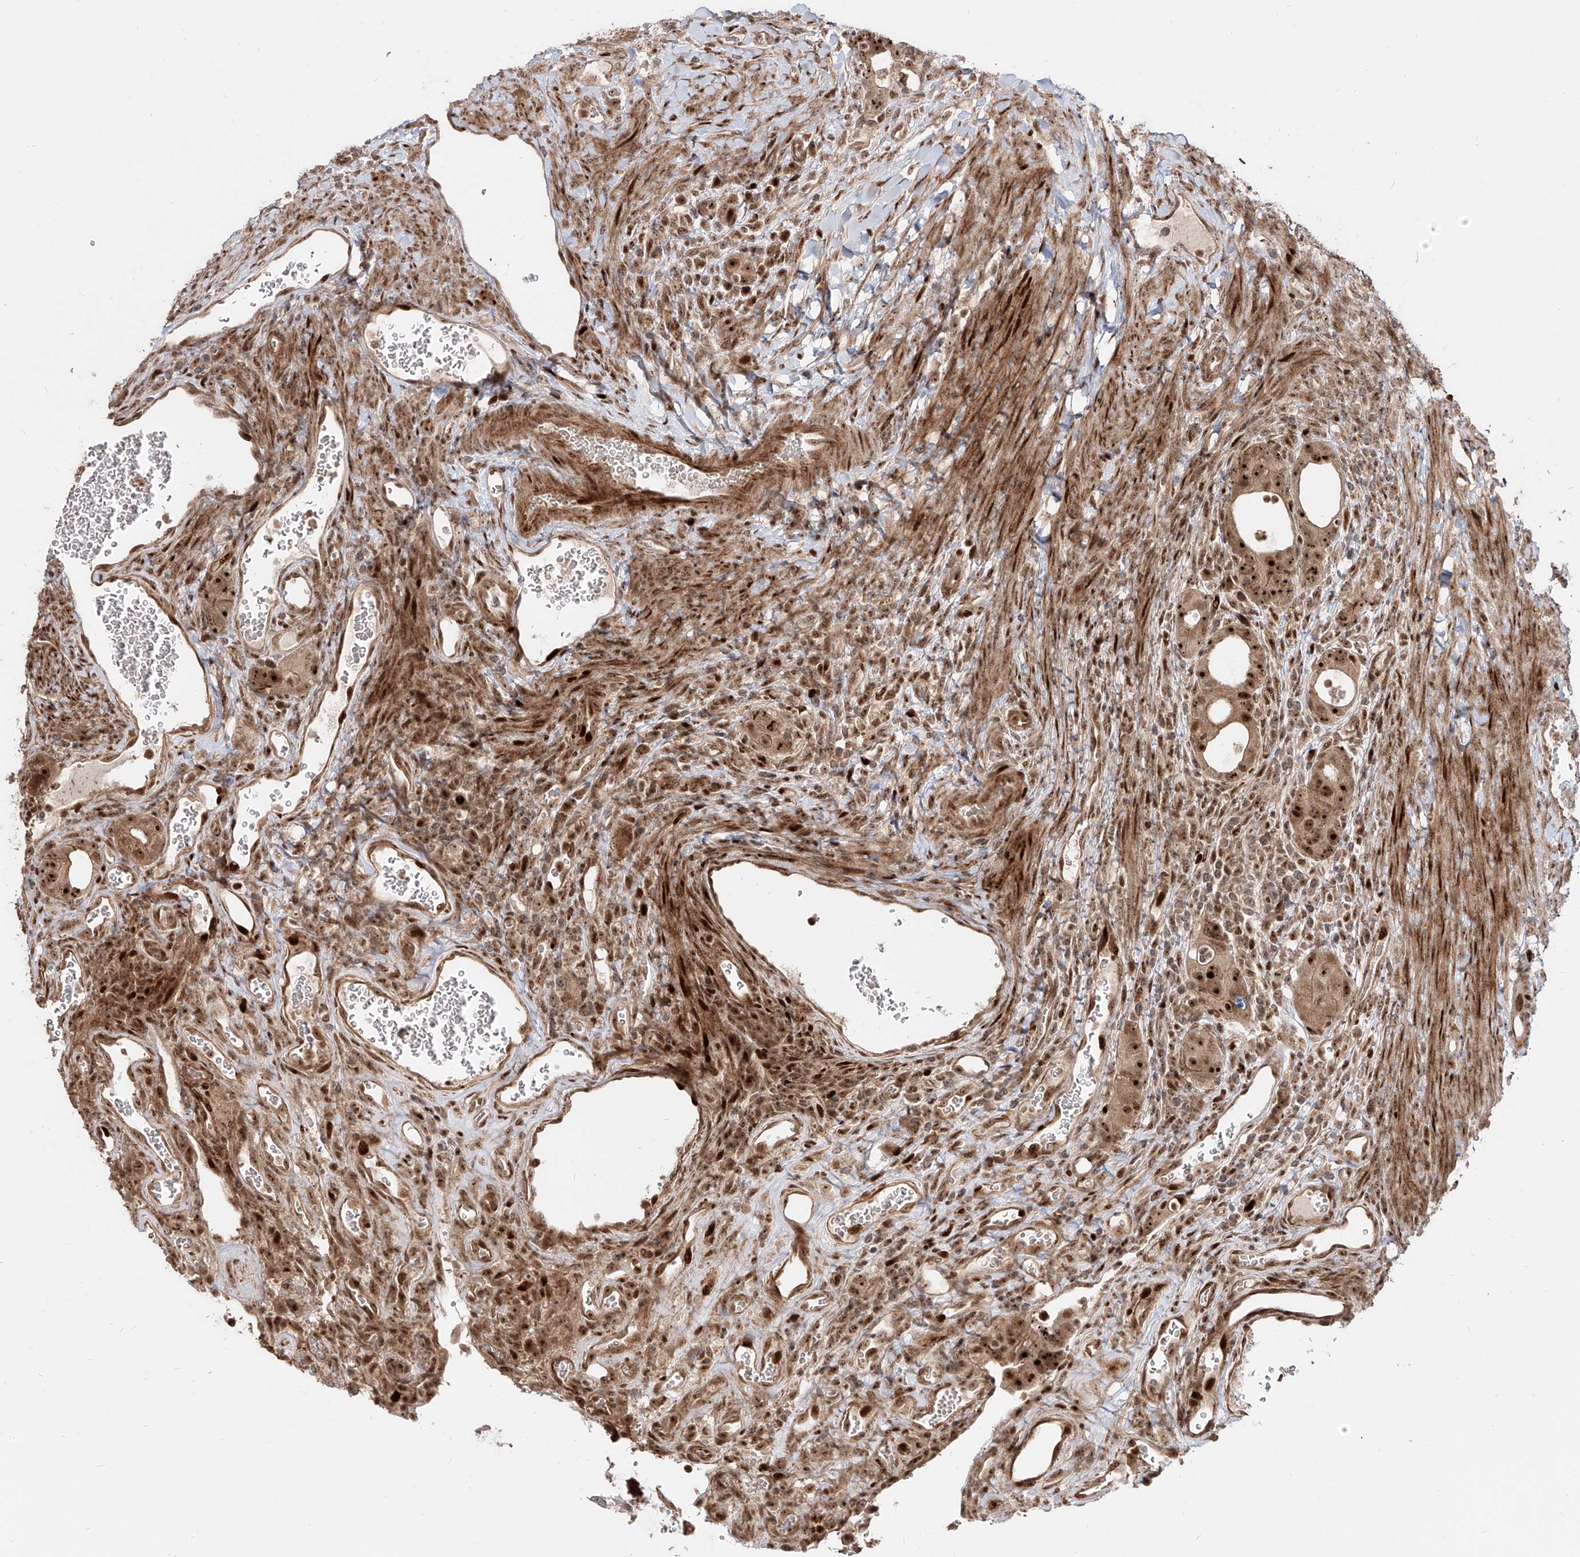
{"staining": {"intensity": "strong", "quantity": ">75%", "location": "cytoplasmic/membranous,nuclear"}, "tissue": "colorectal cancer", "cell_type": "Tumor cells", "image_type": "cancer", "snomed": [{"axis": "morphology", "description": "Adenocarcinoma, NOS"}, {"axis": "topography", "description": "Rectum"}], "caption": "Protein expression analysis of human colorectal cancer reveals strong cytoplasmic/membranous and nuclear positivity in about >75% of tumor cells. (IHC, brightfield microscopy, high magnification).", "gene": "ZNF710", "patient": {"sex": "male", "age": 59}}